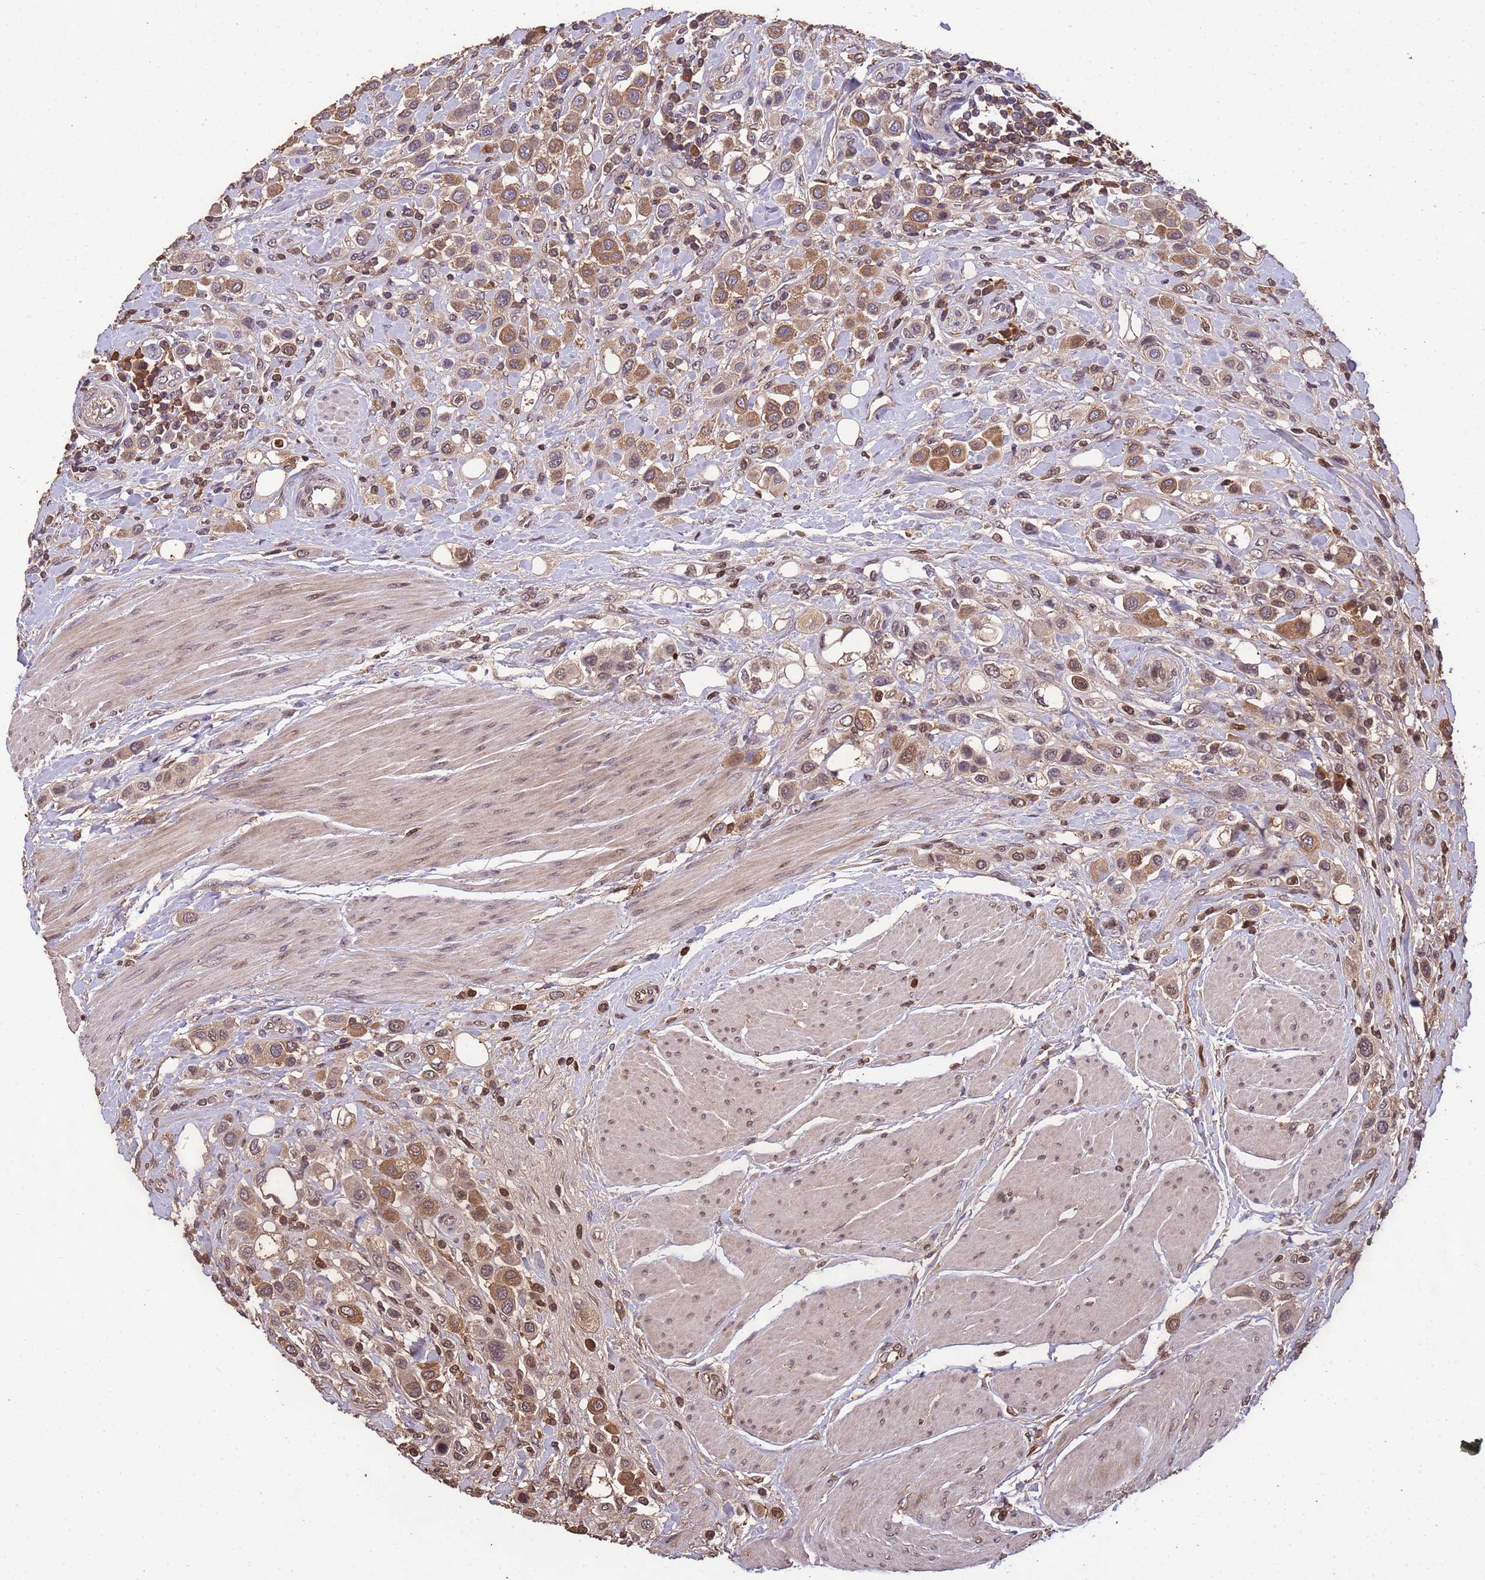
{"staining": {"intensity": "moderate", "quantity": ">75%", "location": "cytoplasmic/membranous"}, "tissue": "urothelial cancer", "cell_type": "Tumor cells", "image_type": "cancer", "snomed": [{"axis": "morphology", "description": "Urothelial carcinoma, High grade"}, {"axis": "topography", "description": "Urinary bladder"}], "caption": "A high-resolution photomicrograph shows IHC staining of high-grade urothelial carcinoma, which demonstrates moderate cytoplasmic/membranous positivity in approximately >75% of tumor cells. The staining is performed using DAB brown chromogen to label protein expression. The nuclei are counter-stained blue using hematoxylin.", "gene": "CCDC184", "patient": {"sex": "male", "age": 50}}